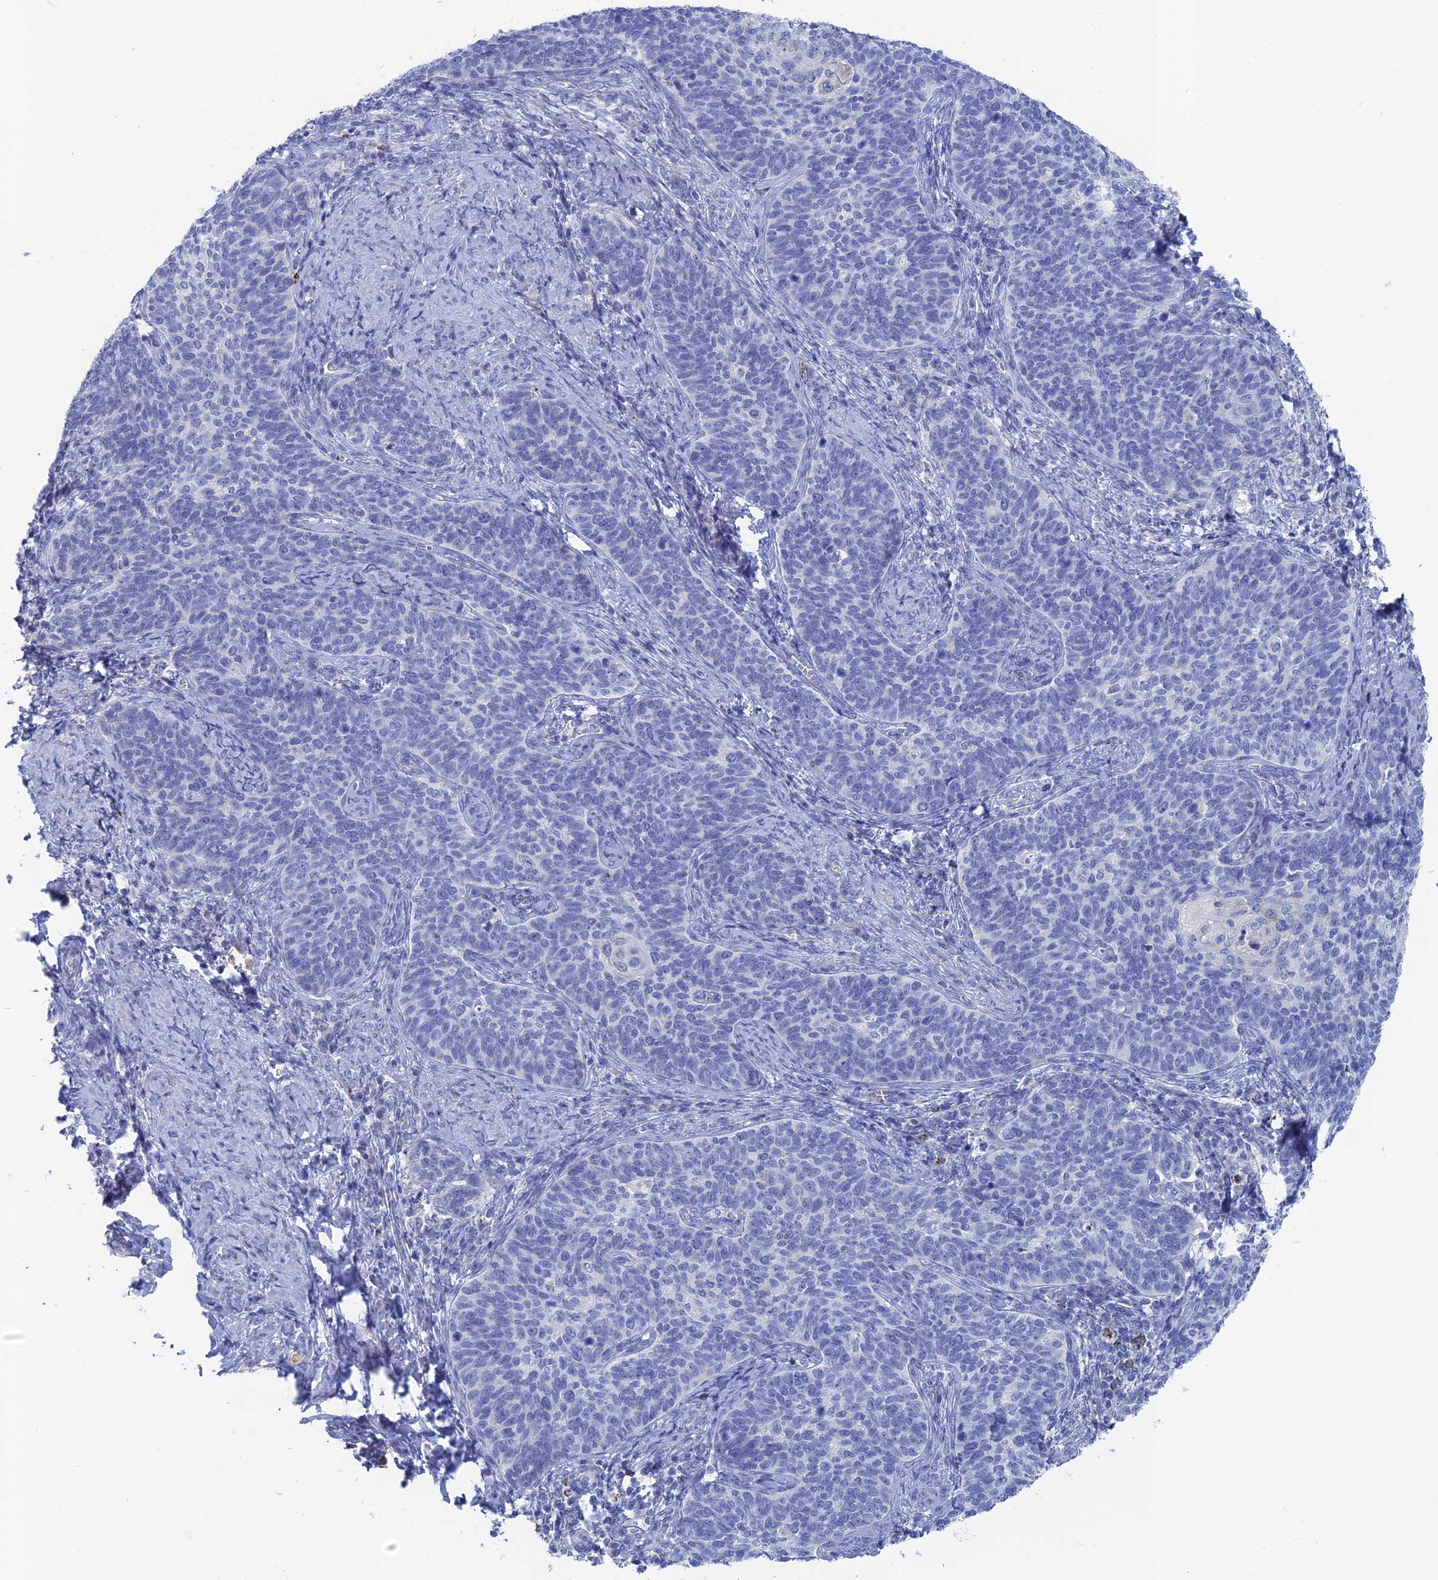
{"staining": {"intensity": "negative", "quantity": "none", "location": "none"}, "tissue": "cervical cancer", "cell_type": "Tumor cells", "image_type": "cancer", "snomed": [{"axis": "morphology", "description": "Normal tissue, NOS"}, {"axis": "morphology", "description": "Squamous cell carcinoma, NOS"}, {"axis": "topography", "description": "Cervix"}], "caption": "Tumor cells show no significant protein expression in cervical cancer.", "gene": "HIGD1A", "patient": {"sex": "female", "age": 39}}